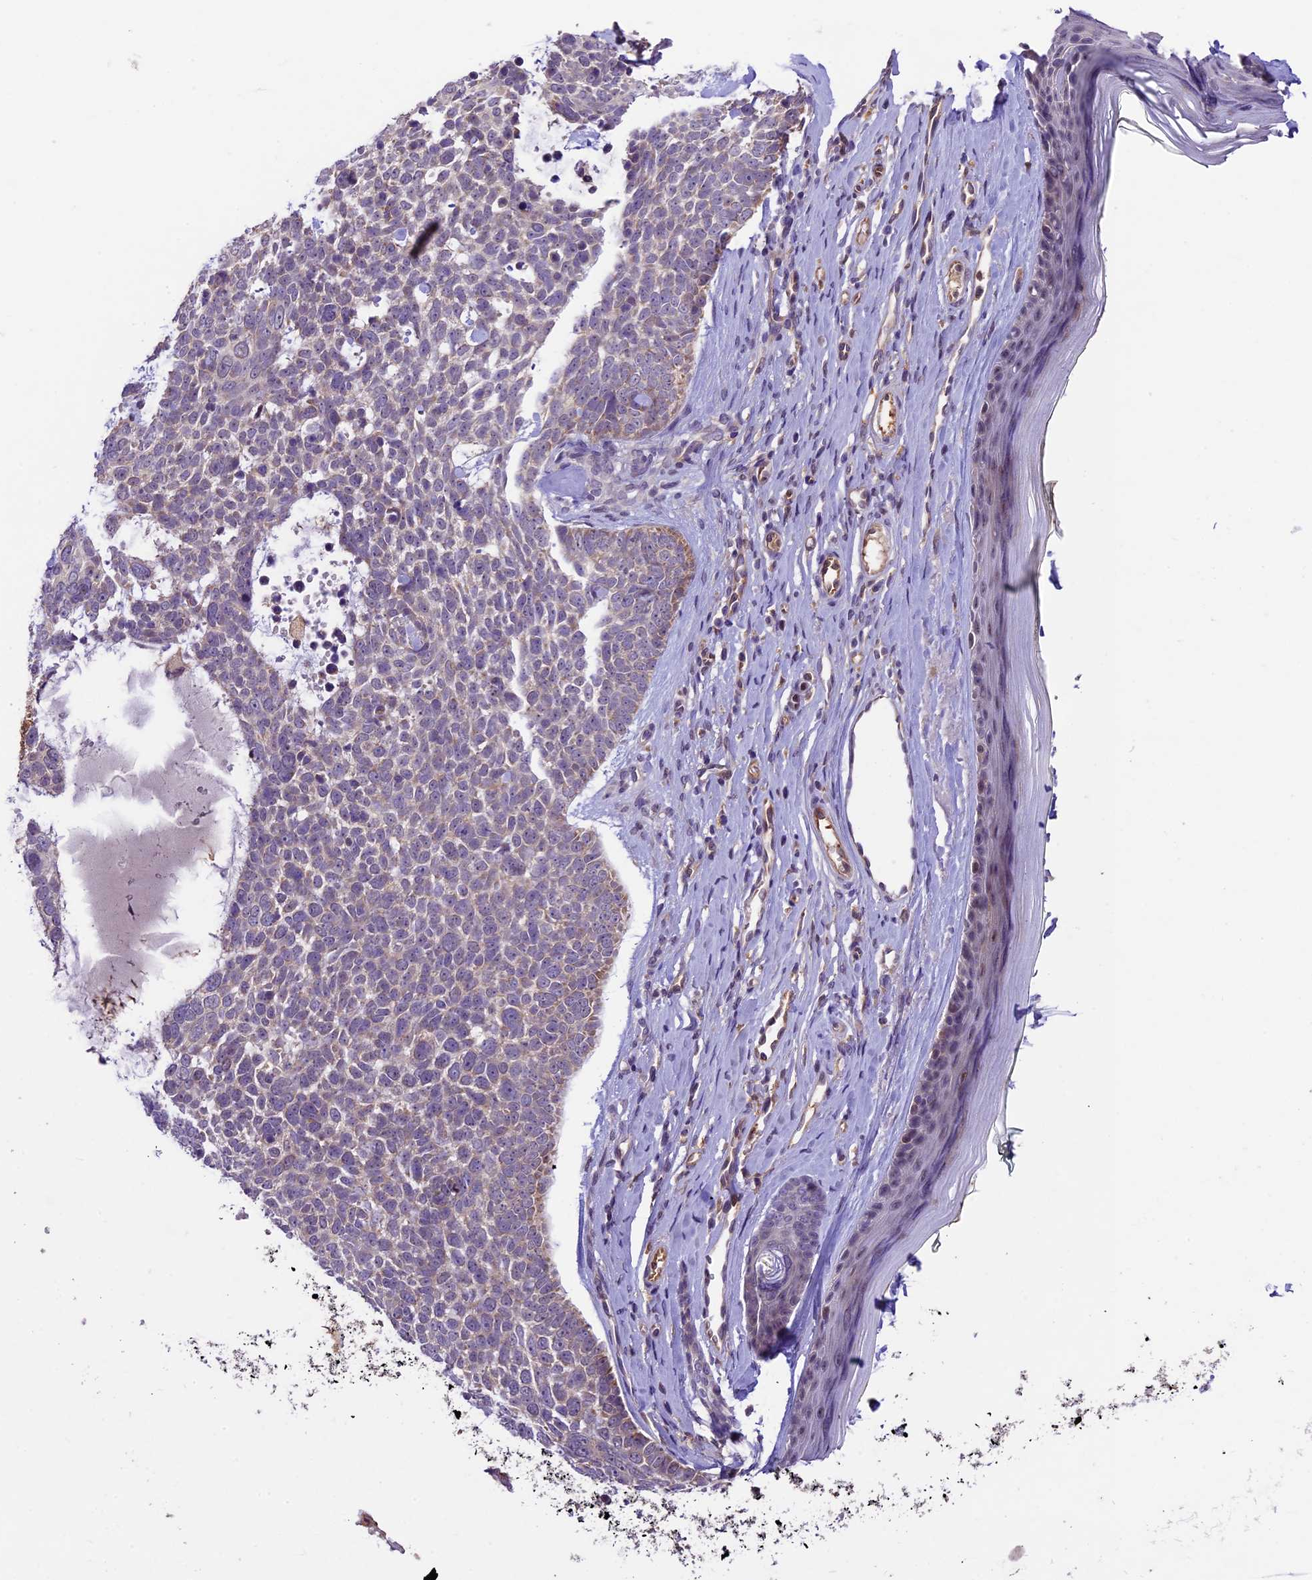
{"staining": {"intensity": "weak", "quantity": "<25%", "location": "cytoplasmic/membranous"}, "tissue": "skin cancer", "cell_type": "Tumor cells", "image_type": "cancer", "snomed": [{"axis": "morphology", "description": "Basal cell carcinoma"}, {"axis": "topography", "description": "Skin"}], "caption": "A photomicrograph of human skin basal cell carcinoma is negative for staining in tumor cells.", "gene": "NEK8", "patient": {"sex": "female", "age": 81}}